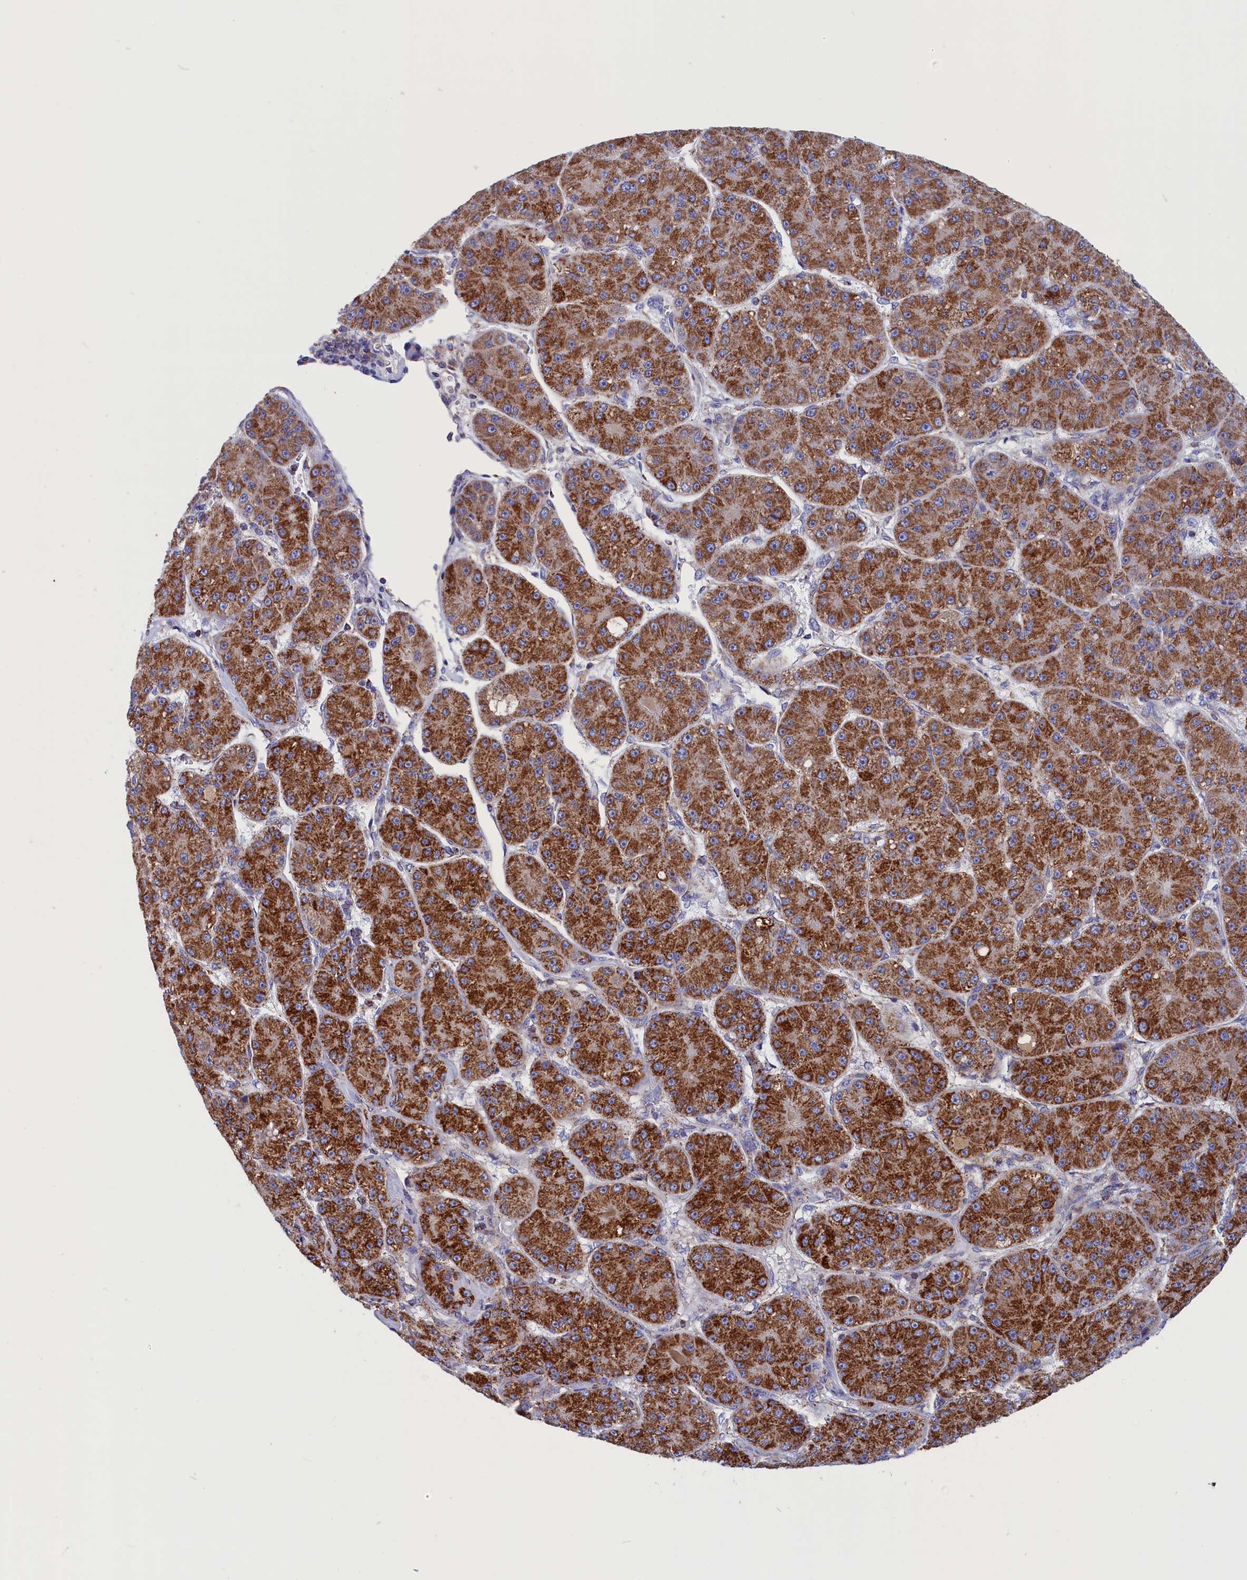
{"staining": {"intensity": "strong", "quantity": ">75%", "location": "cytoplasmic/membranous"}, "tissue": "liver cancer", "cell_type": "Tumor cells", "image_type": "cancer", "snomed": [{"axis": "morphology", "description": "Carcinoma, Hepatocellular, NOS"}, {"axis": "topography", "description": "Liver"}], "caption": "Human liver hepatocellular carcinoma stained with a brown dye reveals strong cytoplasmic/membranous positive positivity in approximately >75% of tumor cells.", "gene": "WDR83", "patient": {"sex": "male", "age": 67}}